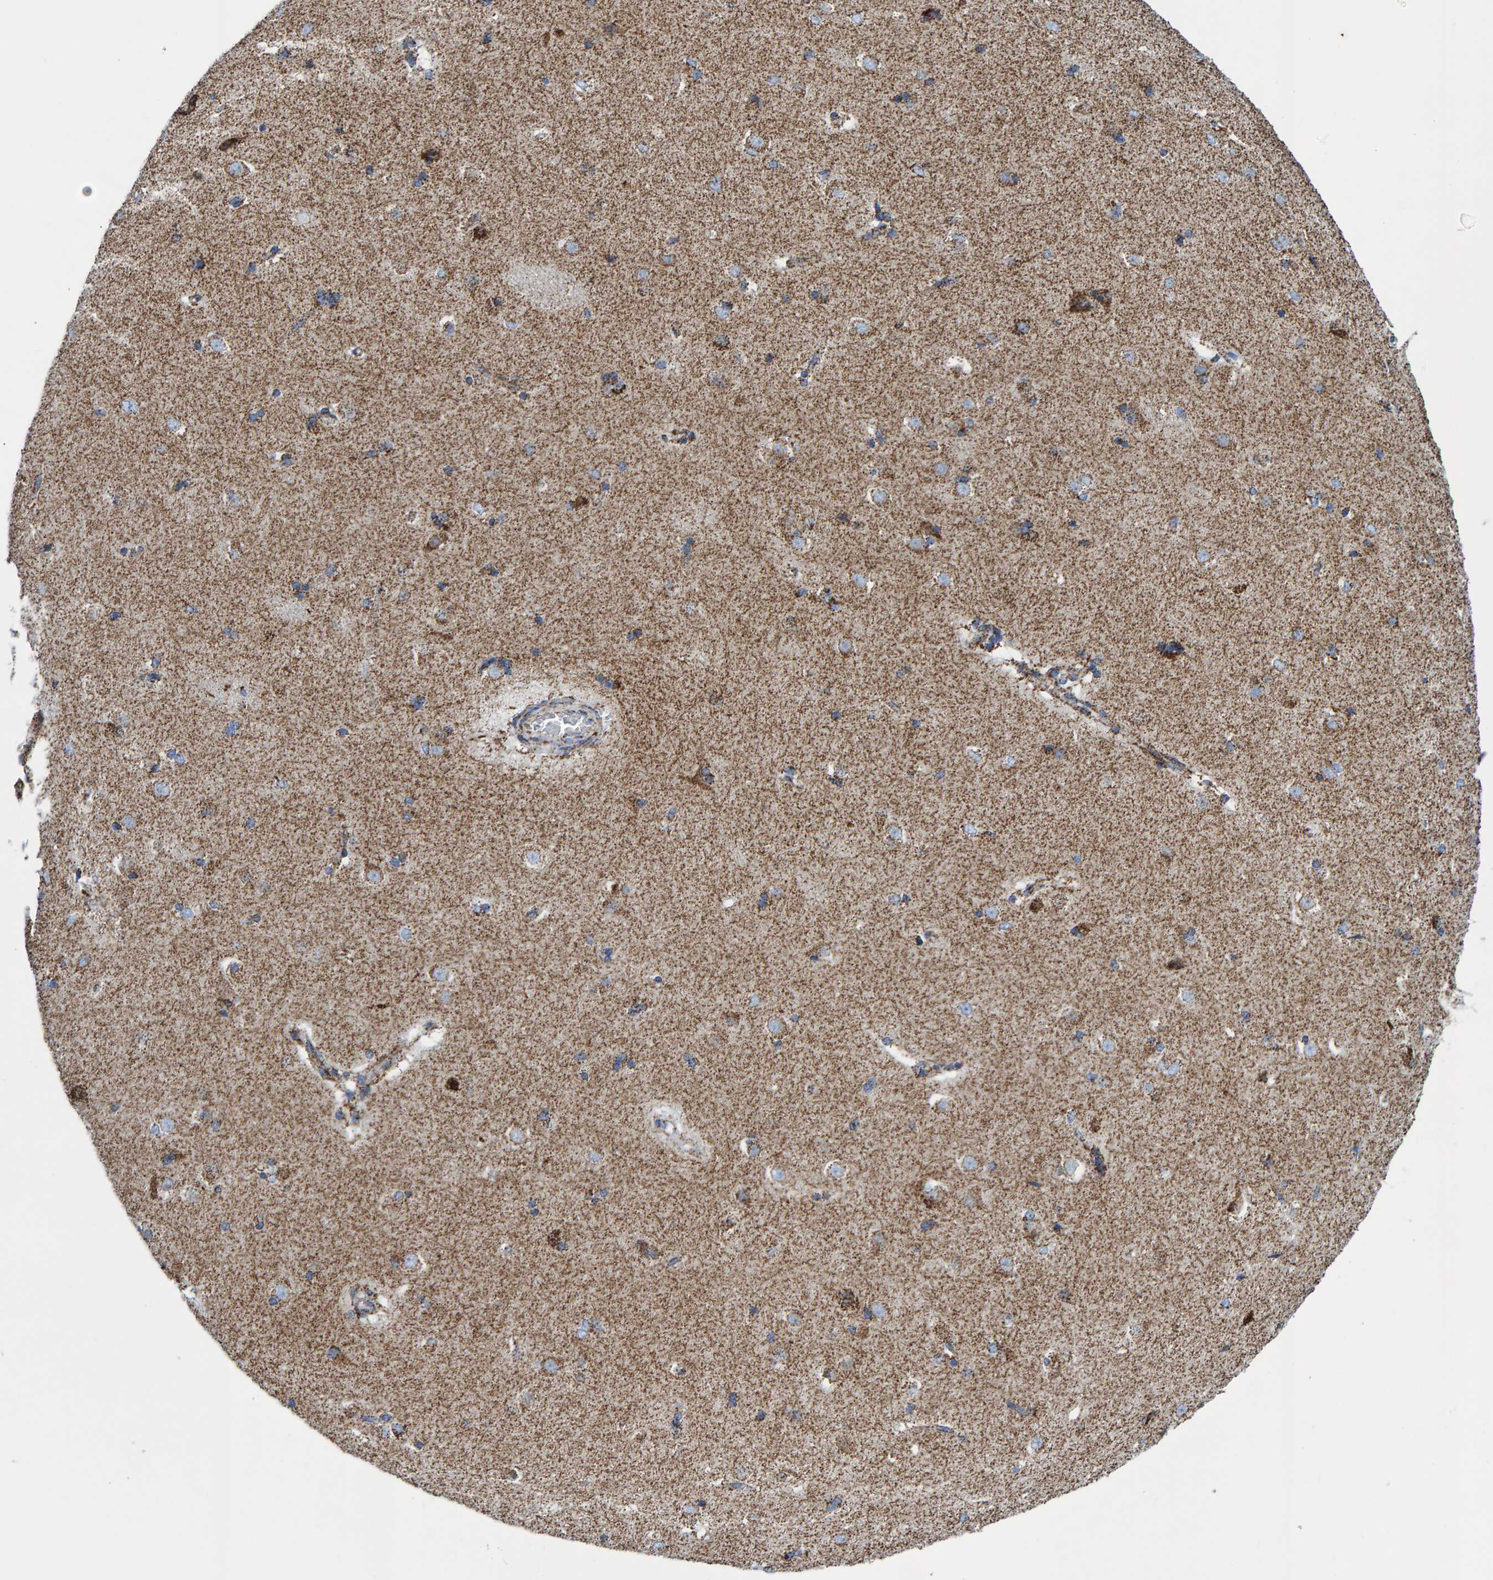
{"staining": {"intensity": "moderate", "quantity": "<25%", "location": "cytoplasmic/membranous"}, "tissue": "caudate", "cell_type": "Glial cells", "image_type": "normal", "snomed": [{"axis": "morphology", "description": "Normal tissue, NOS"}, {"axis": "topography", "description": "Lateral ventricle wall"}], "caption": "Protein staining of unremarkable caudate exhibits moderate cytoplasmic/membranous positivity in about <25% of glial cells. The staining was performed using DAB (3,3'-diaminobenzidine), with brown indicating positive protein expression. Nuclei are stained blue with hematoxylin.", "gene": "ENSG00000262660", "patient": {"sex": "female", "age": 19}}